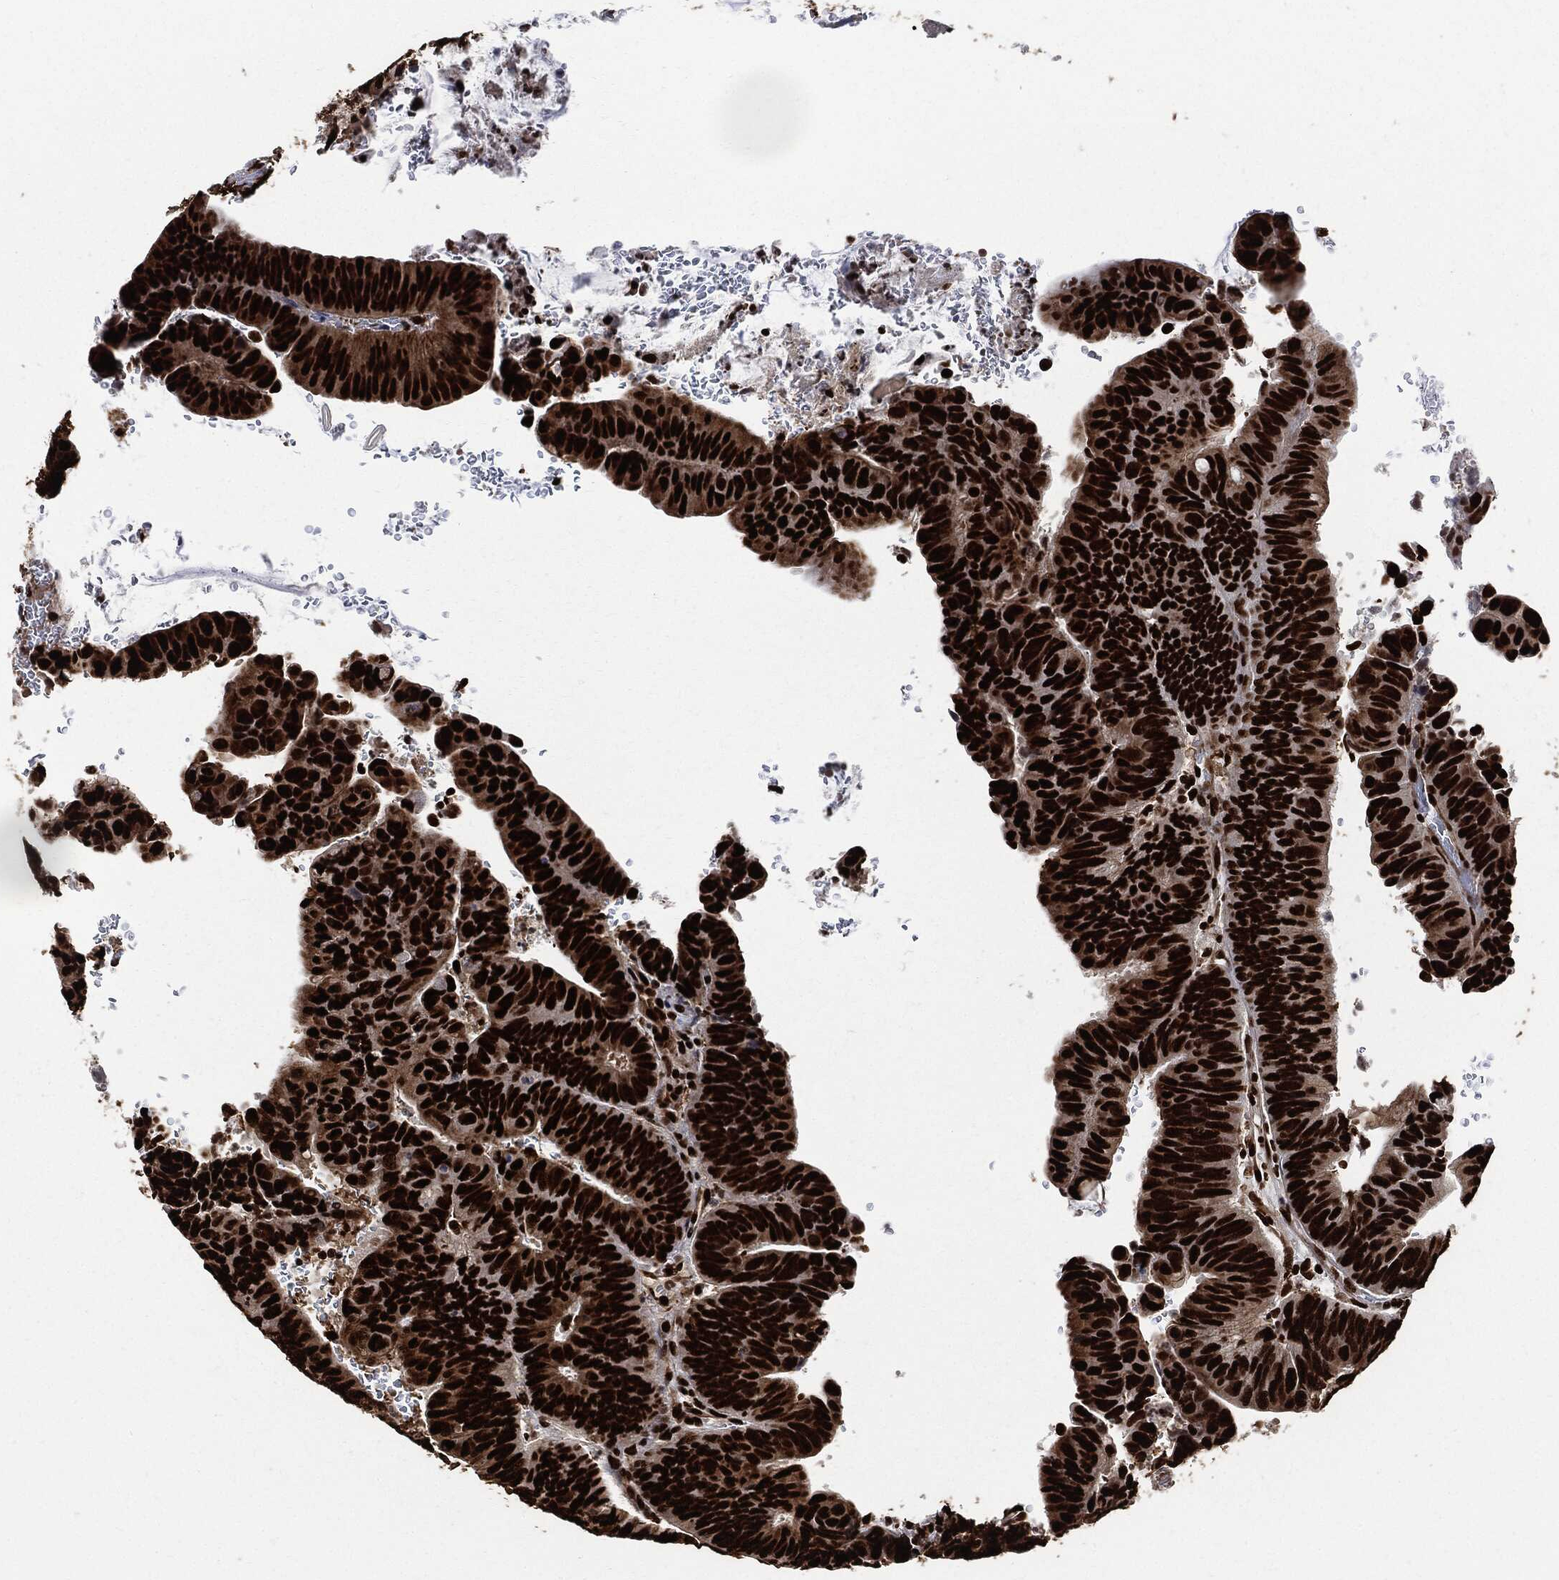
{"staining": {"intensity": "strong", "quantity": ">75%", "location": "nuclear"}, "tissue": "colorectal cancer", "cell_type": "Tumor cells", "image_type": "cancer", "snomed": [{"axis": "morphology", "description": "Normal tissue, NOS"}, {"axis": "morphology", "description": "Adenocarcinoma, NOS"}, {"axis": "topography", "description": "Rectum"}], "caption": "IHC histopathology image of human colorectal cancer (adenocarcinoma) stained for a protein (brown), which reveals high levels of strong nuclear positivity in about >75% of tumor cells.", "gene": "RECQL", "patient": {"sex": "male", "age": 92}}